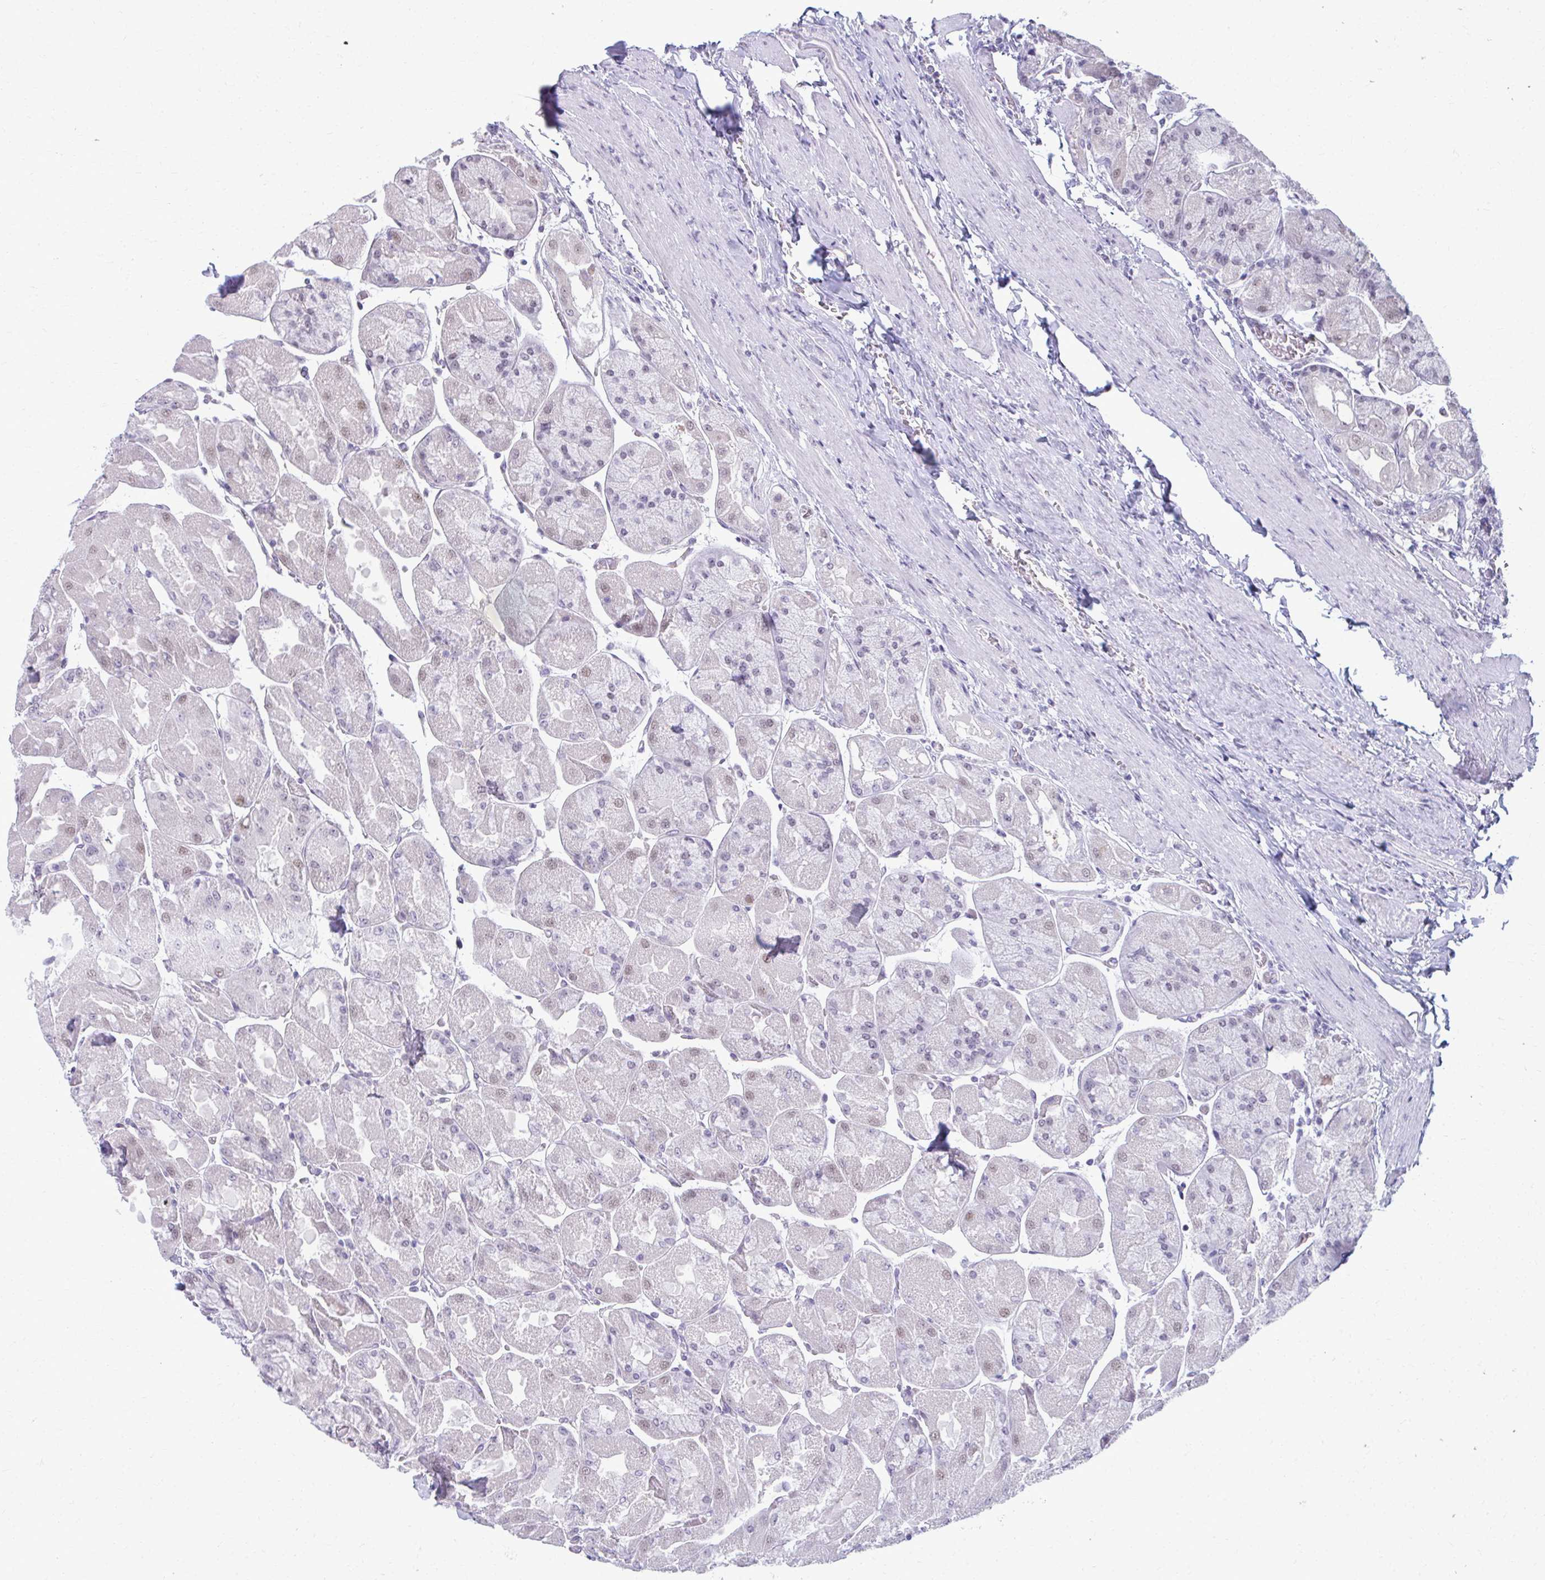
{"staining": {"intensity": "weak", "quantity": "<25%", "location": "nuclear"}, "tissue": "stomach", "cell_type": "Glandular cells", "image_type": "normal", "snomed": [{"axis": "morphology", "description": "Normal tissue, NOS"}, {"axis": "topography", "description": "Stomach"}], "caption": "Immunohistochemistry histopathology image of normal stomach stained for a protein (brown), which reveals no expression in glandular cells. The staining is performed using DAB (3,3'-diaminobenzidine) brown chromogen with nuclei counter-stained in using hematoxylin.", "gene": "MAF1", "patient": {"sex": "female", "age": 61}}